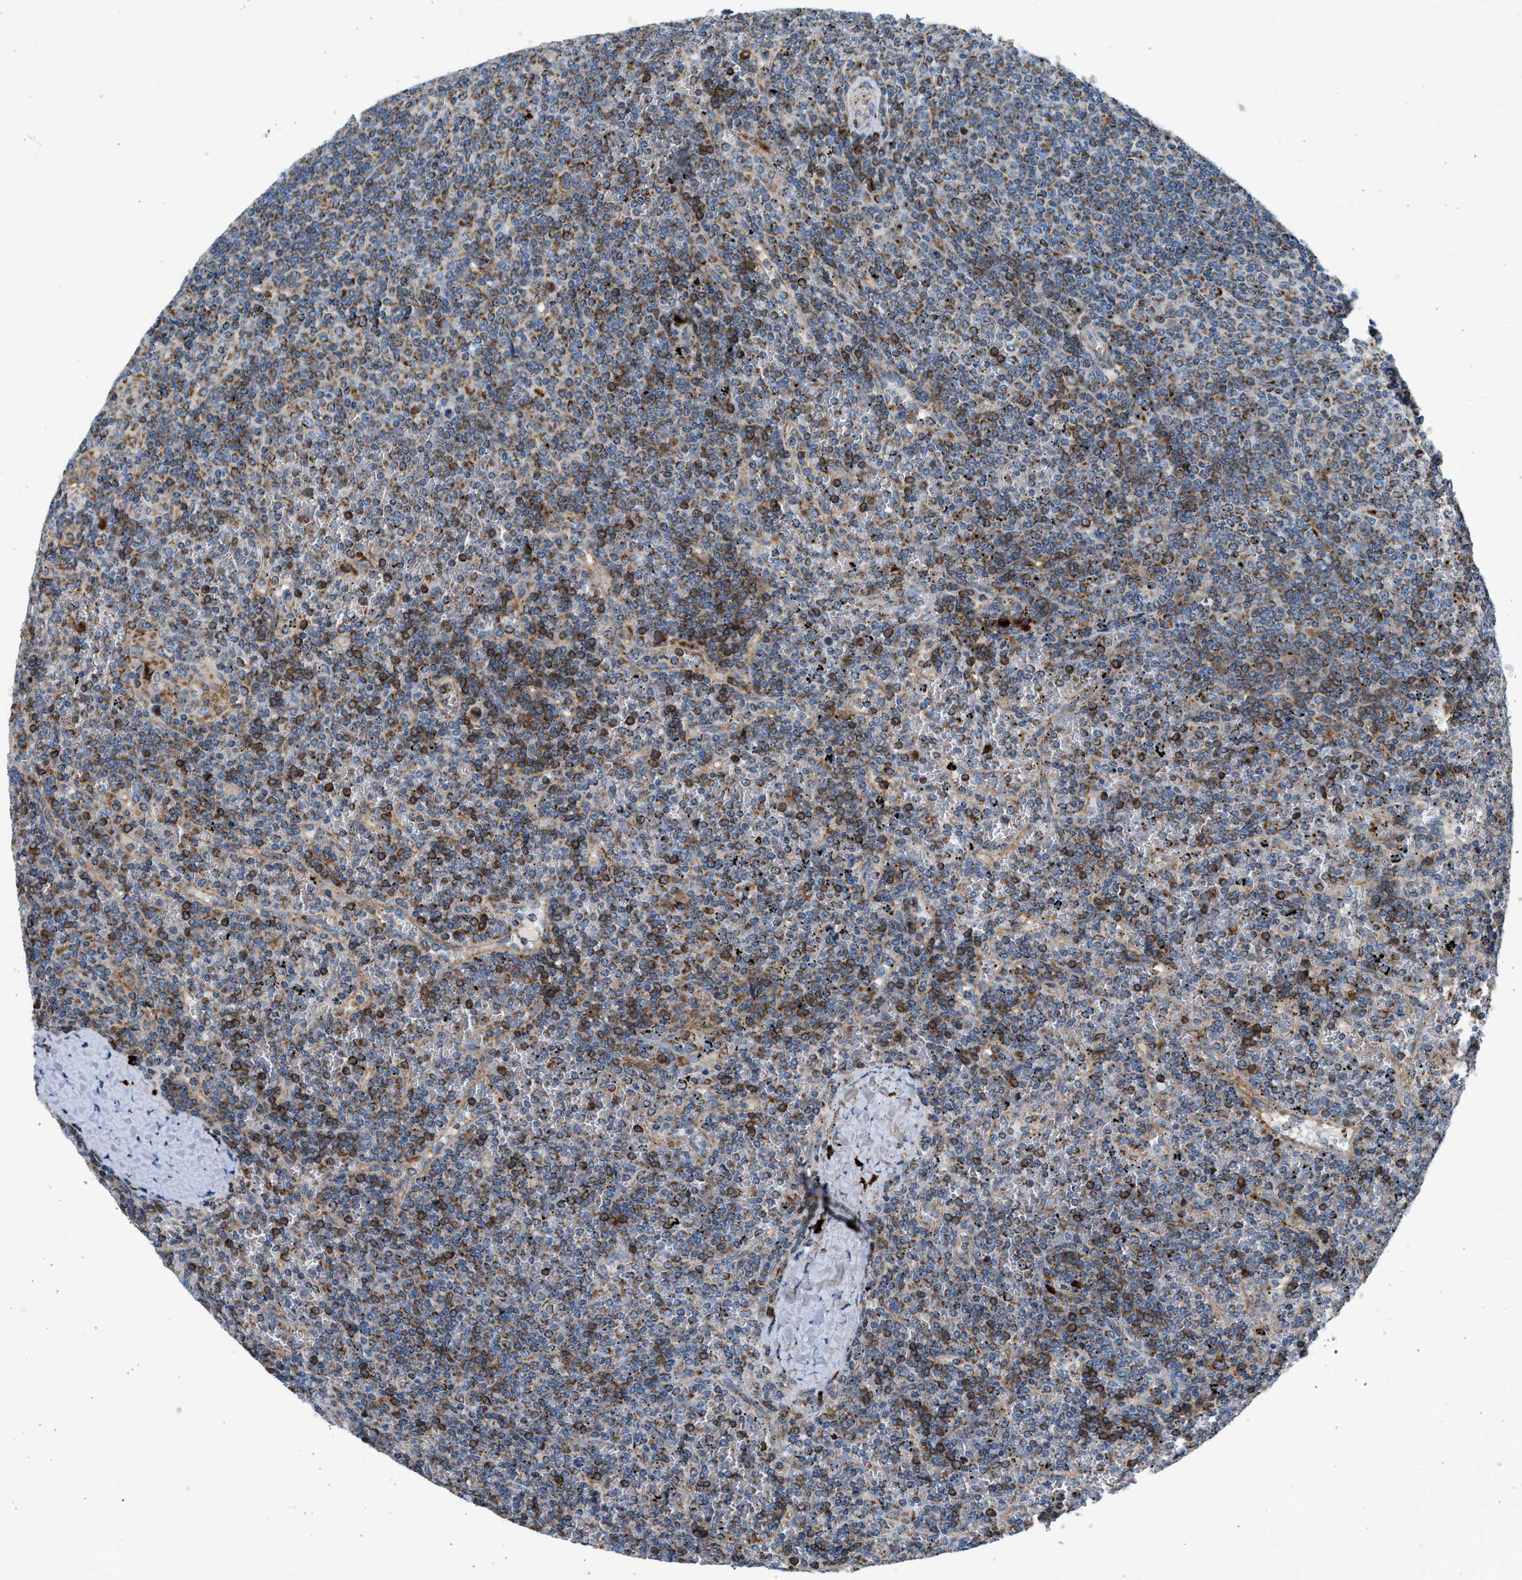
{"staining": {"intensity": "moderate", "quantity": ">75%", "location": "cytoplasmic/membranous"}, "tissue": "lymphoma", "cell_type": "Tumor cells", "image_type": "cancer", "snomed": [{"axis": "morphology", "description": "Malignant lymphoma, non-Hodgkin's type, Low grade"}, {"axis": "topography", "description": "Spleen"}], "caption": "This micrograph displays malignant lymphoma, non-Hodgkin's type (low-grade) stained with IHC to label a protein in brown. The cytoplasmic/membranous of tumor cells show moderate positivity for the protein. Nuclei are counter-stained blue.", "gene": "KCNMB3", "patient": {"sex": "female", "age": 19}}